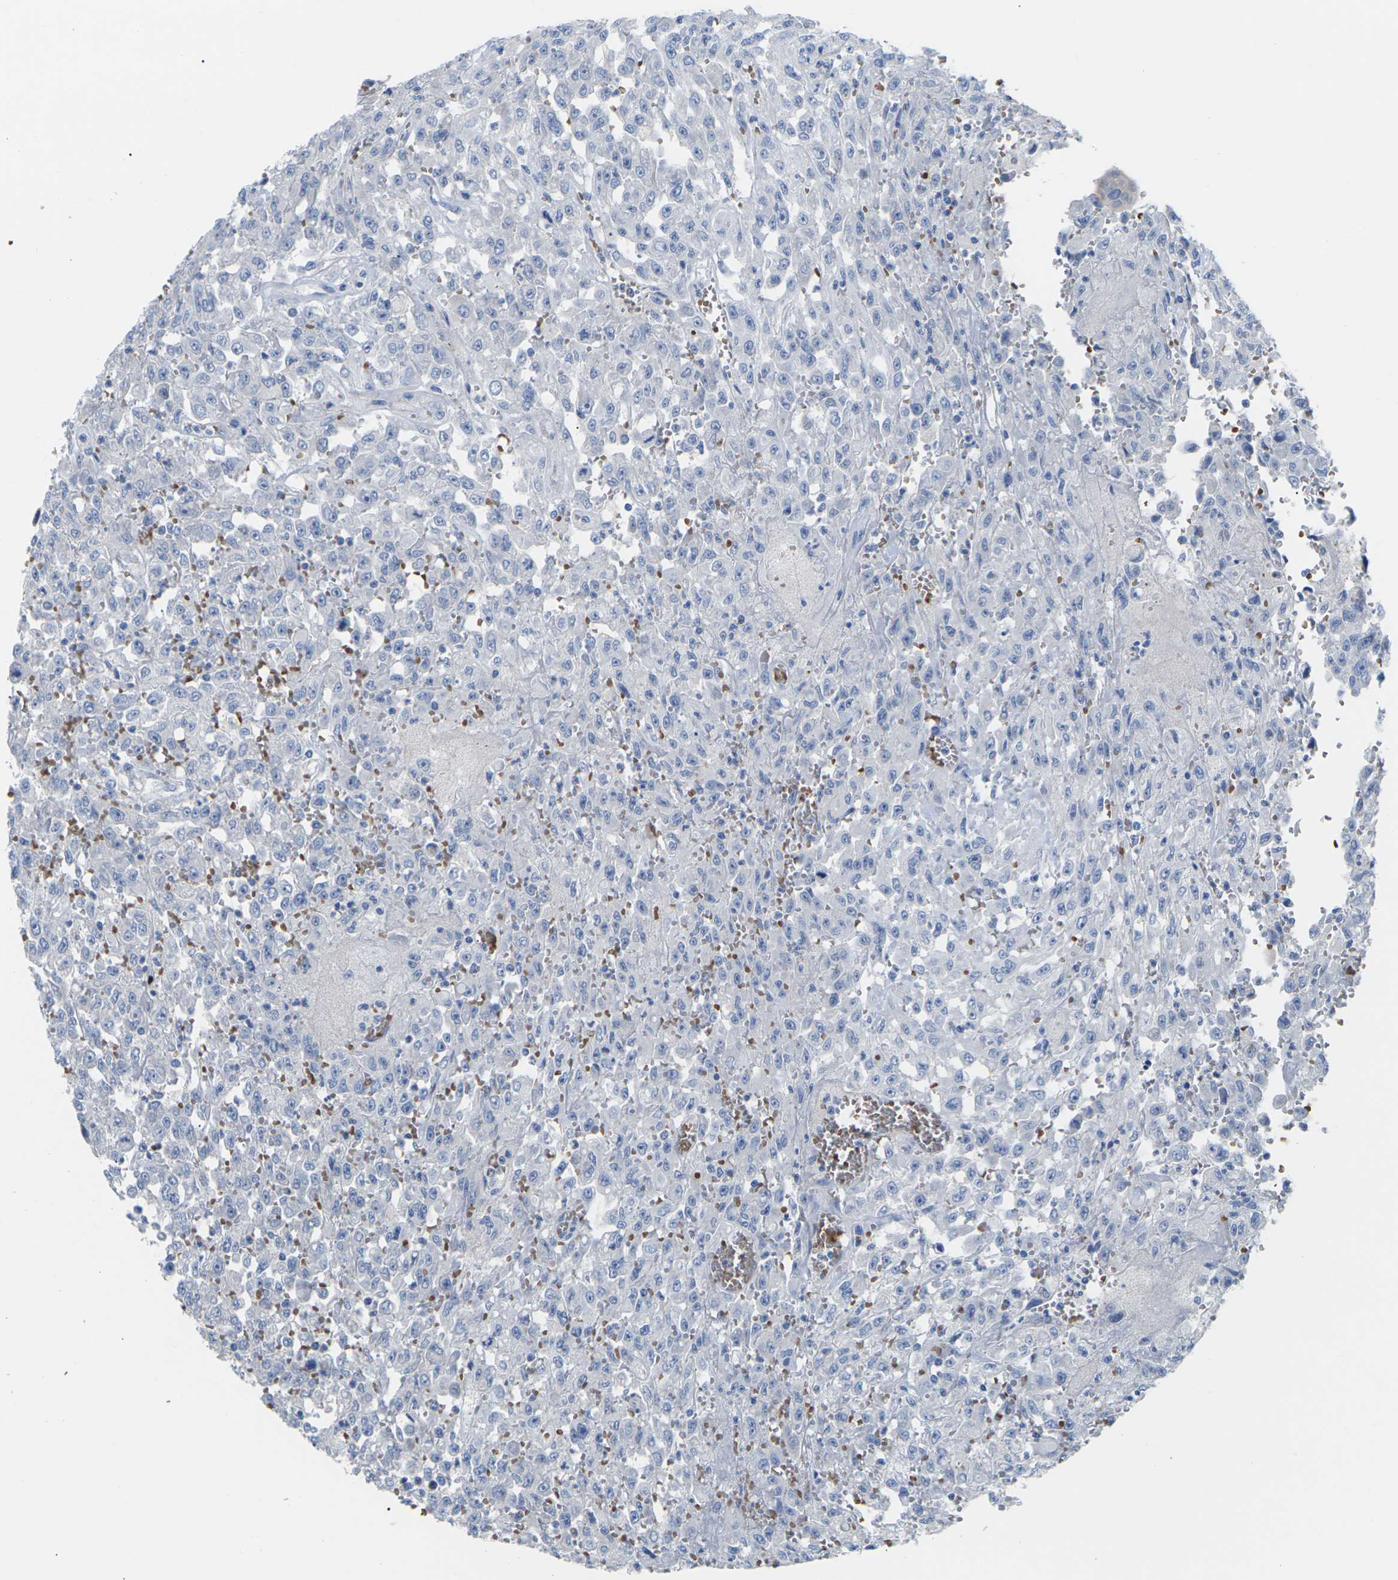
{"staining": {"intensity": "negative", "quantity": "none", "location": "none"}, "tissue": "urothelial cancer", "cell_type": "Tumor cells", "image_type": "cancer", "snomed": [{"axis": "morphology", "description": "Urothelial carcinoma, High grade"}, {"axis": "topography", "description": "Urinary bladder"}], "caption": "DAB immunohistochemical staining of human urothelial cancer exhibits no significant positivity in tumor cells.", "gene": "TMCO4", "patient": {"sex": "male", "age": 46}}